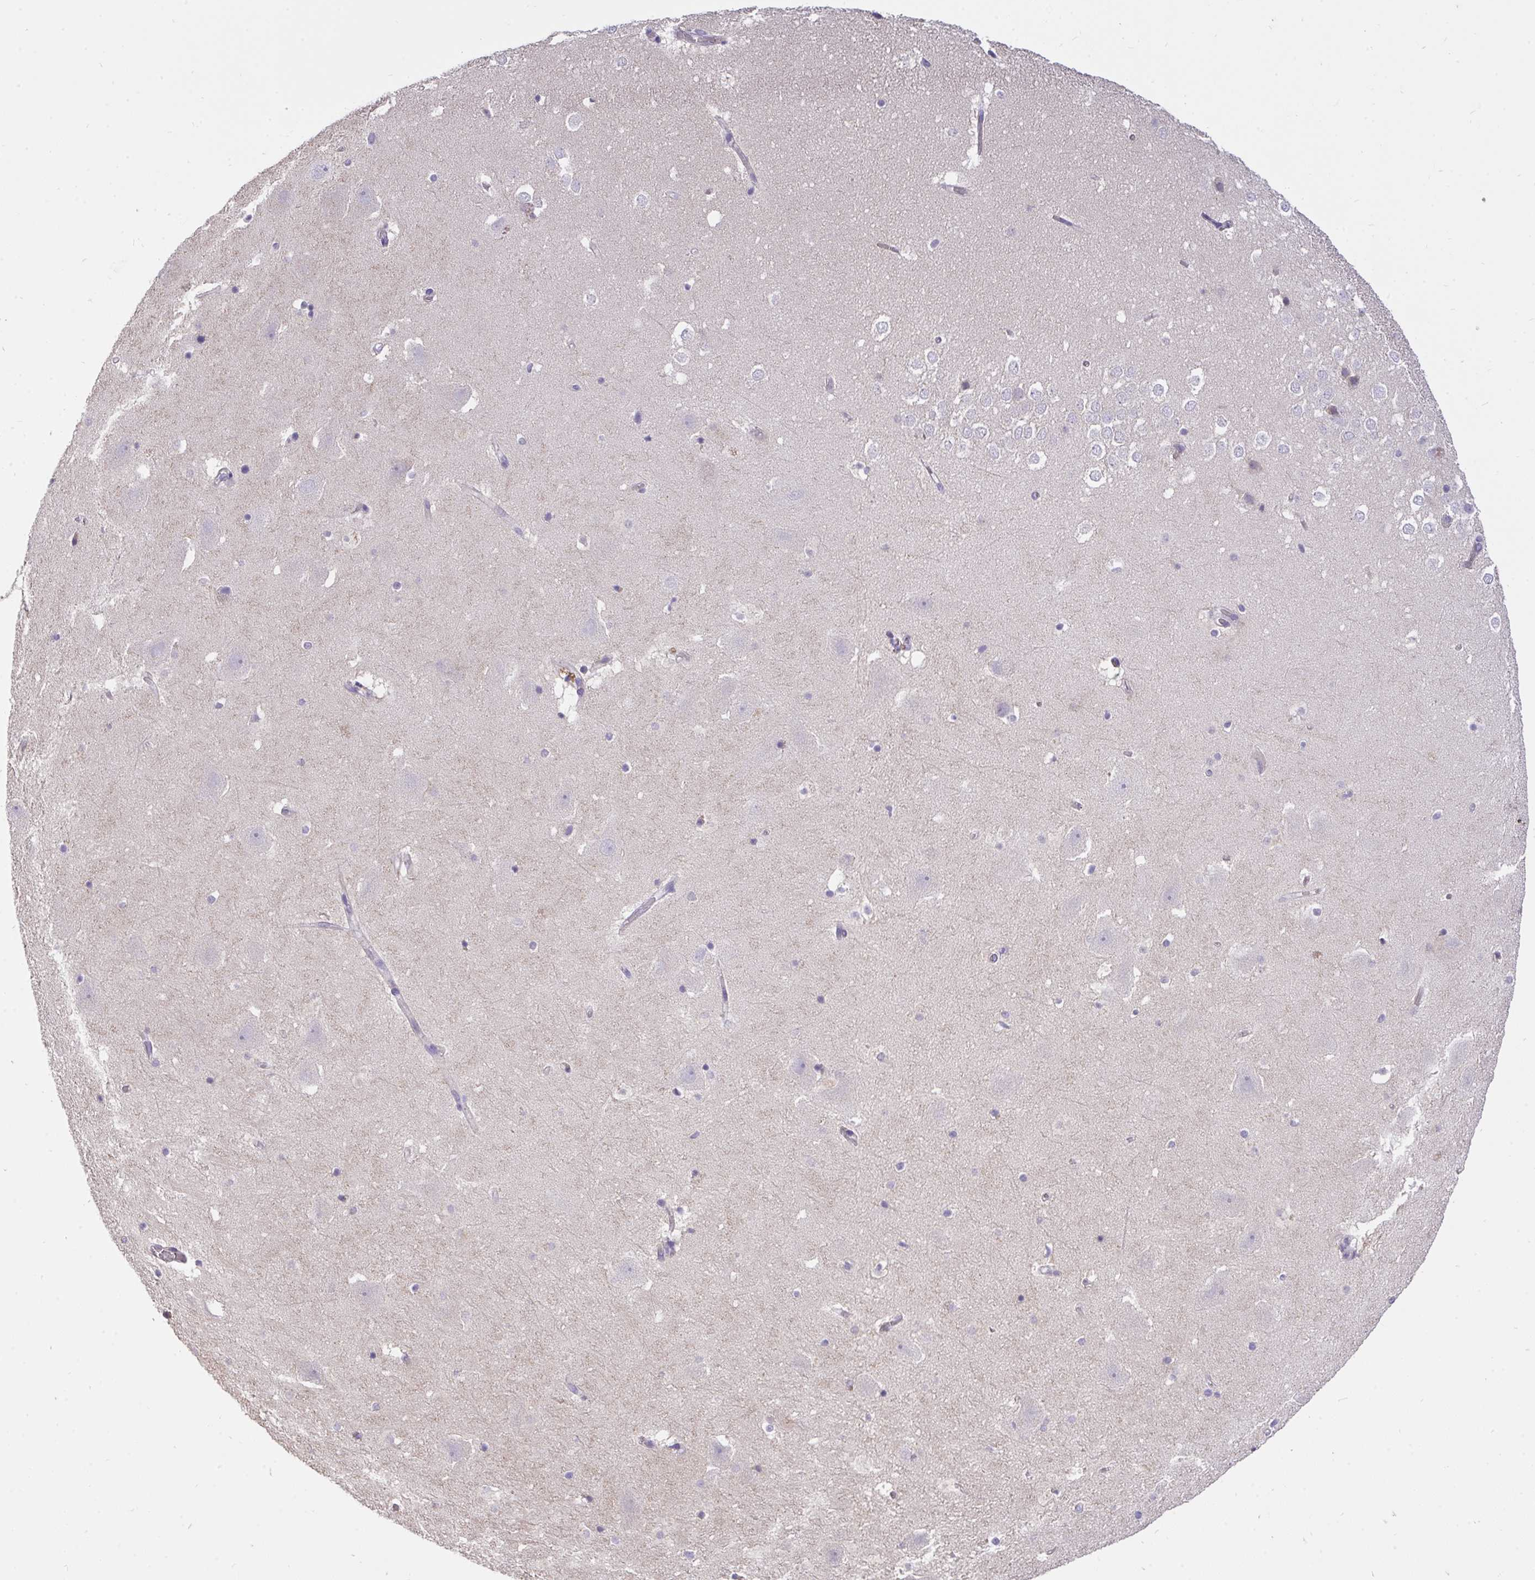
{"staining": {"intensity": "negative", "quantity": "none", "location": "none"}, "tissue": "hippocampus", "cell_type": "Glial cells", "image_type": "normal", "snomed": [{"axis": "morphology", "description": "Normal tissue, NOS"}, {"axis": "topography", "description": "Hippocampus"}], "caption": "The histopathology image demonstrates no significant positivity in glial cells of hippocampus. (DAB IHC with hematoxylin counter stain).", "gene": "C19orf54", "patient": {"sex": "female", "age": 42}}